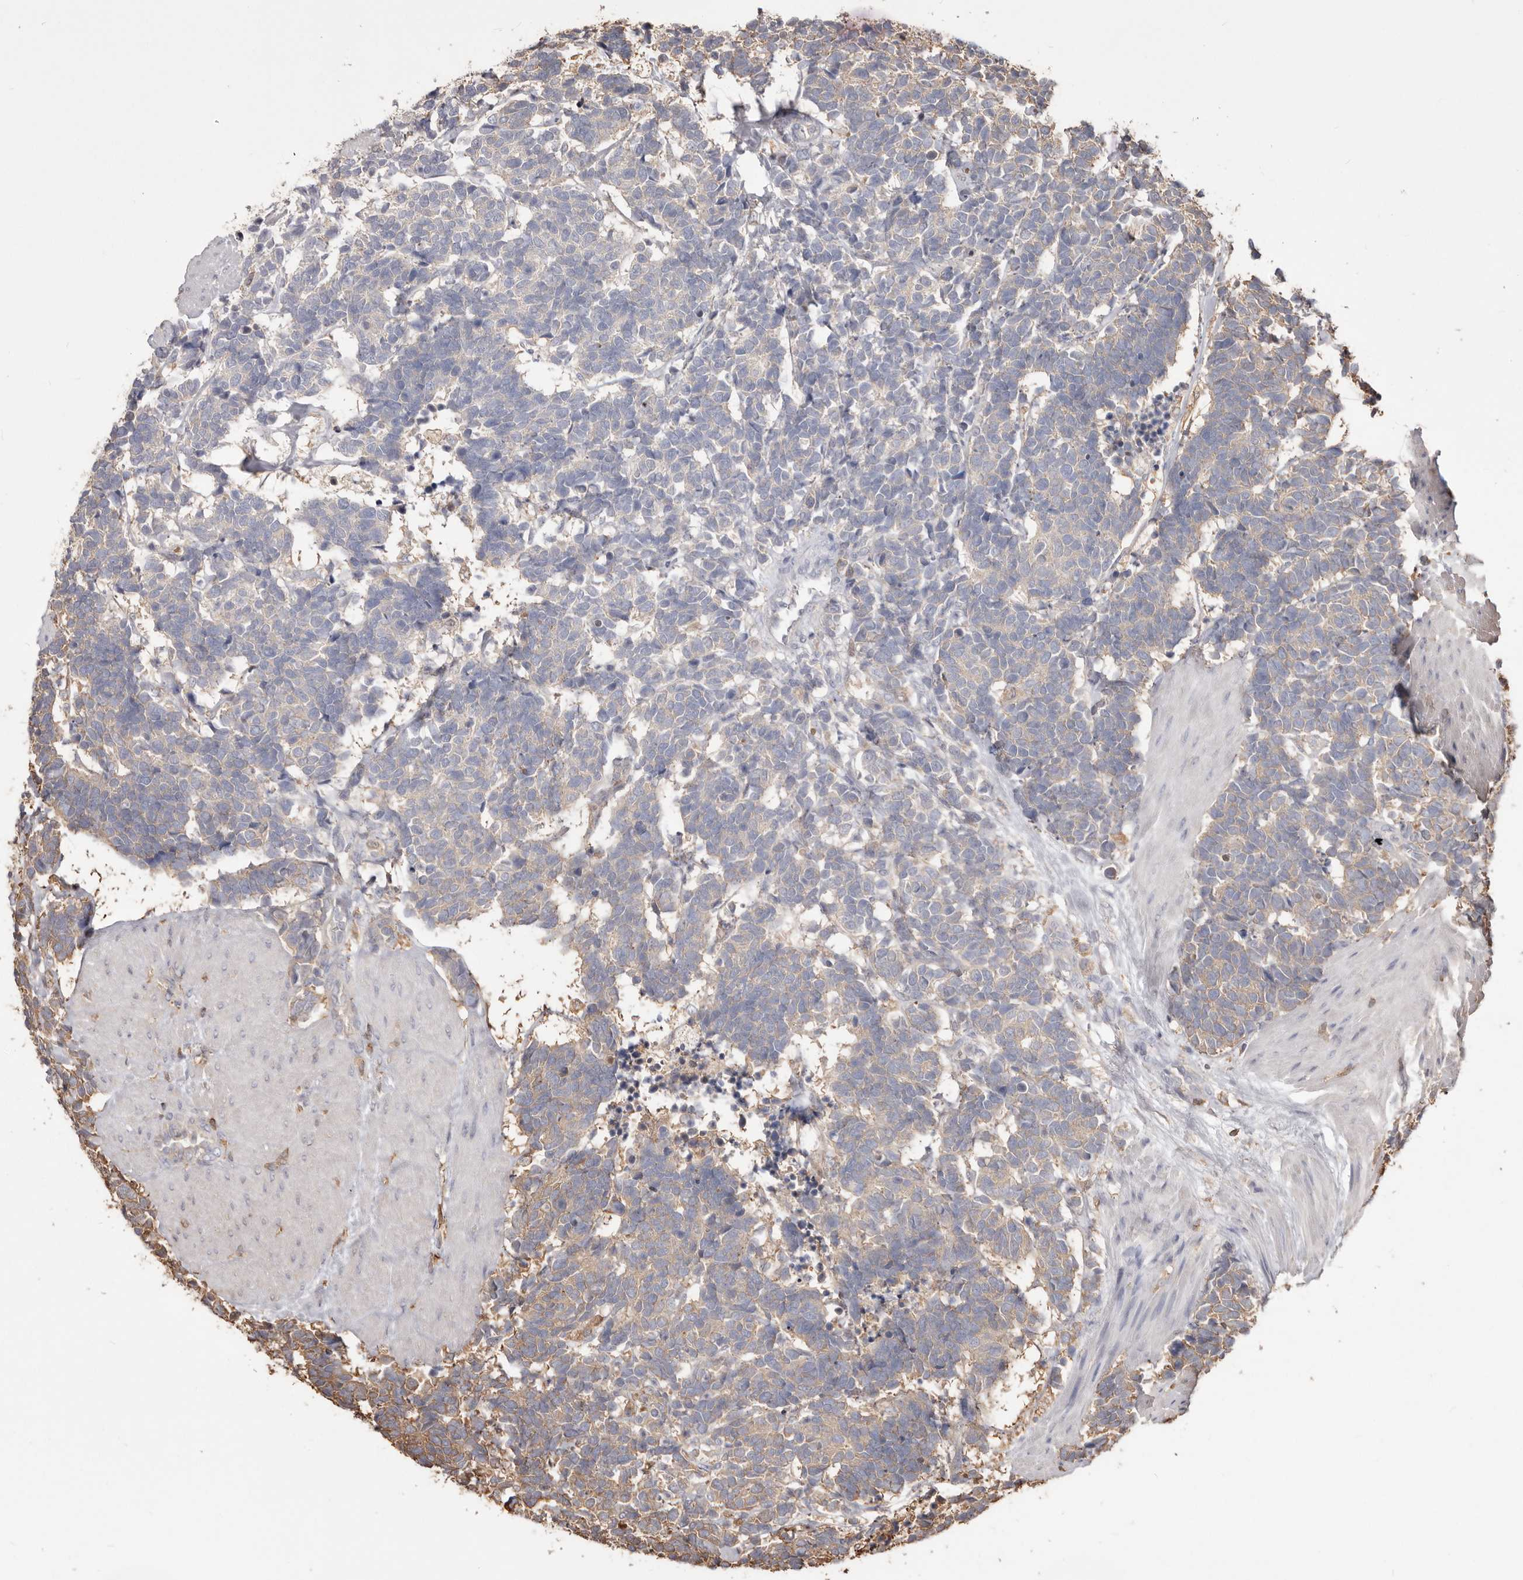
{"staining": {"intensity": "weak", "quantity": "<25%", "location": "cytoplasmic/membranous"}, "tissue": "carcinoid", "cell_type": "Tumor cells", "image_type": "cancer", "snomed": [{"axis": "morphology", "description": "Carcinoma, NOS"}, {"axis": "morphology", "description": "Carcinoid, malignant, NOS"}, {"axis": "topography", "description": "Urinary bladder"}], "caption": "The immunohistochemistry photomicrograph has no significant expression in tumor cells of malignant carcinoid tissue.", "gene": "PKM", "patient": {"sex": "male", "age": 57}}